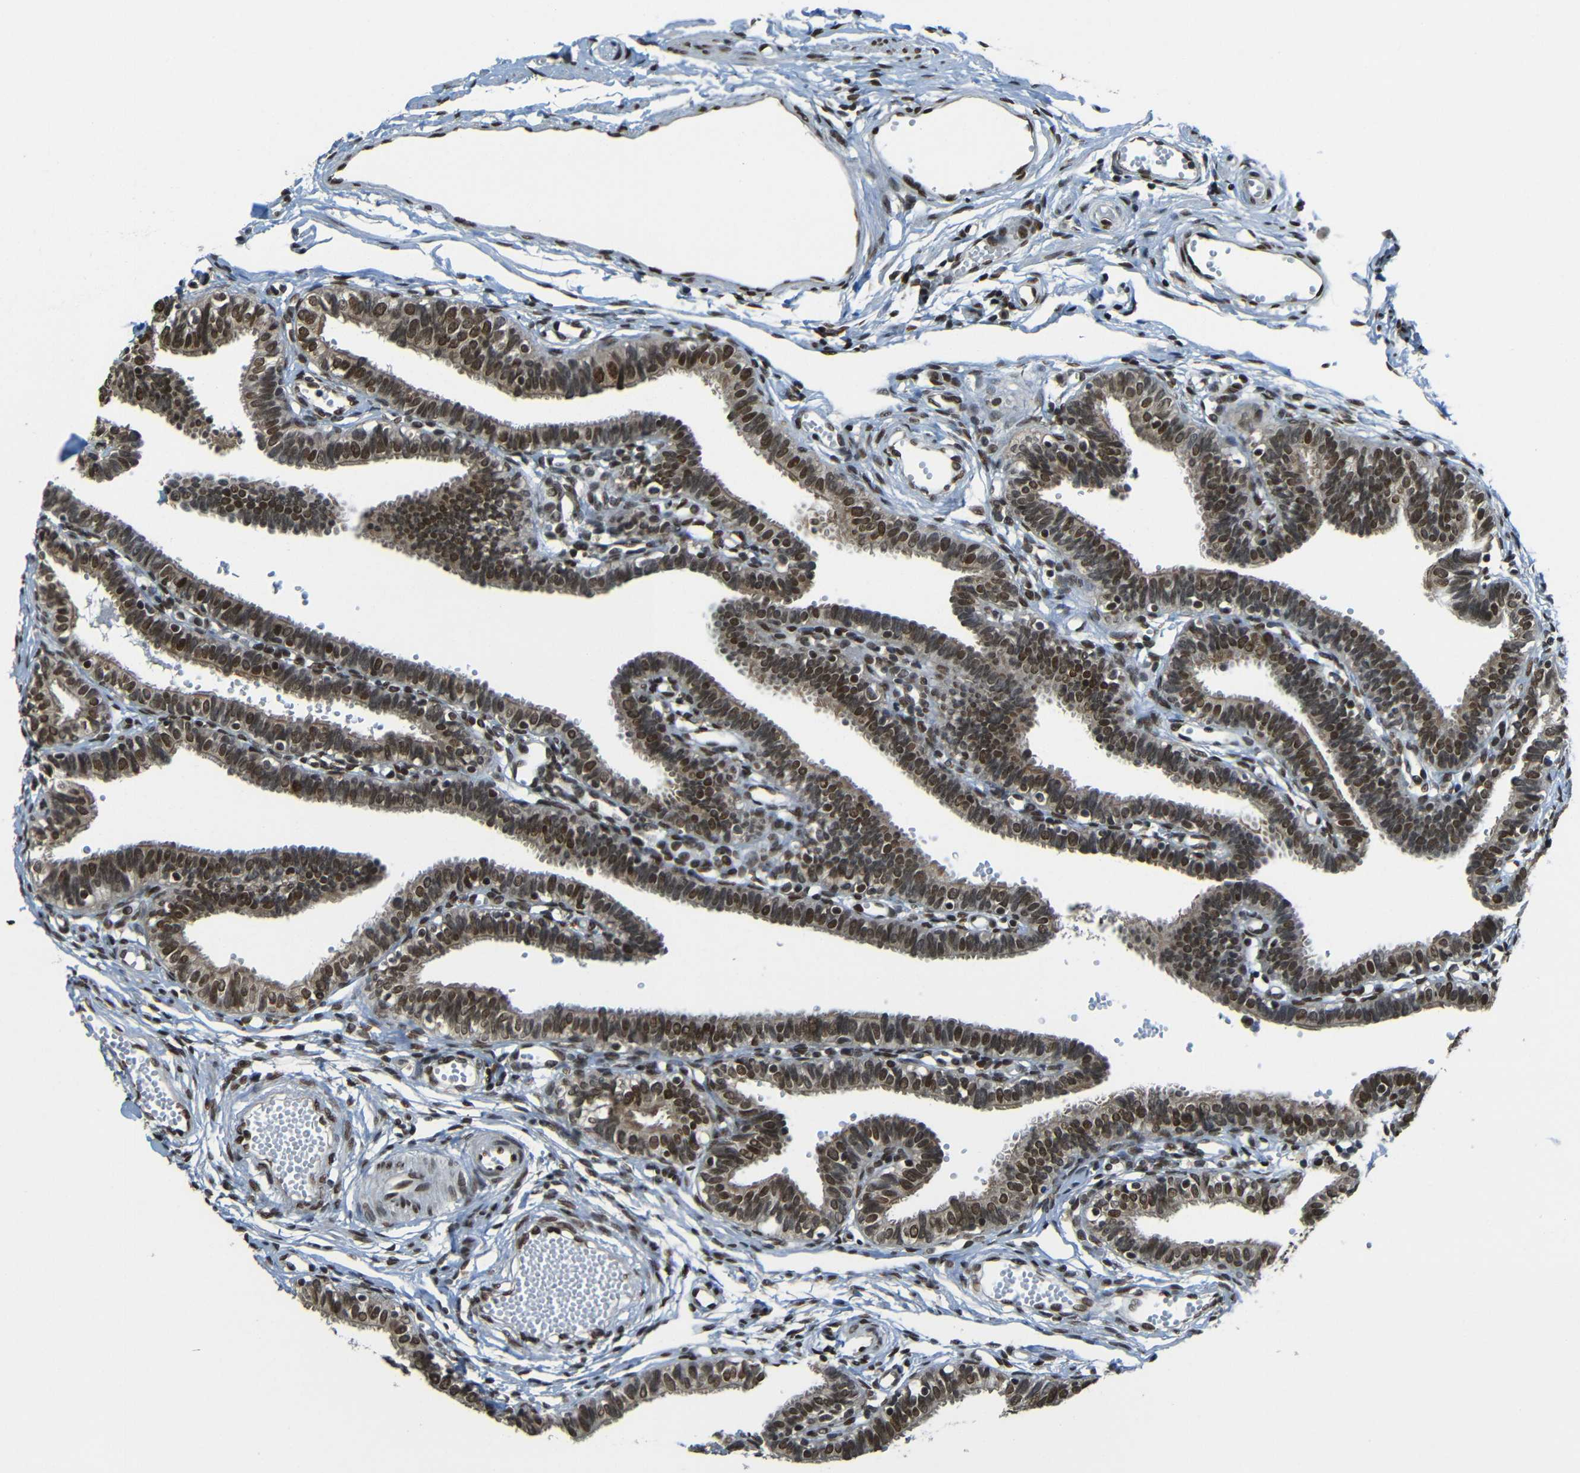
{"staining": {"intensity": "moderate", "quantity": ">75%", "location": "nuclear"}, "tissue": "fallopian tube", "cell_type": "Glandular cells", "image_type": "normal", "snomed": [{"axis": "morphology", "description": "Normal tissue, NOS"}, {"axis": "topography", "description": "Fallopian tube"}, {"axis": "topography", "description": "Placenta"}], "caption": "Moderate nuclear staining for a protein is appreciated in about >75% of glandular cells of normal fallopian tube using immunohistochemistry.", "gene": "PSIP1", "patient": {"sex": "female", "age": 34}}